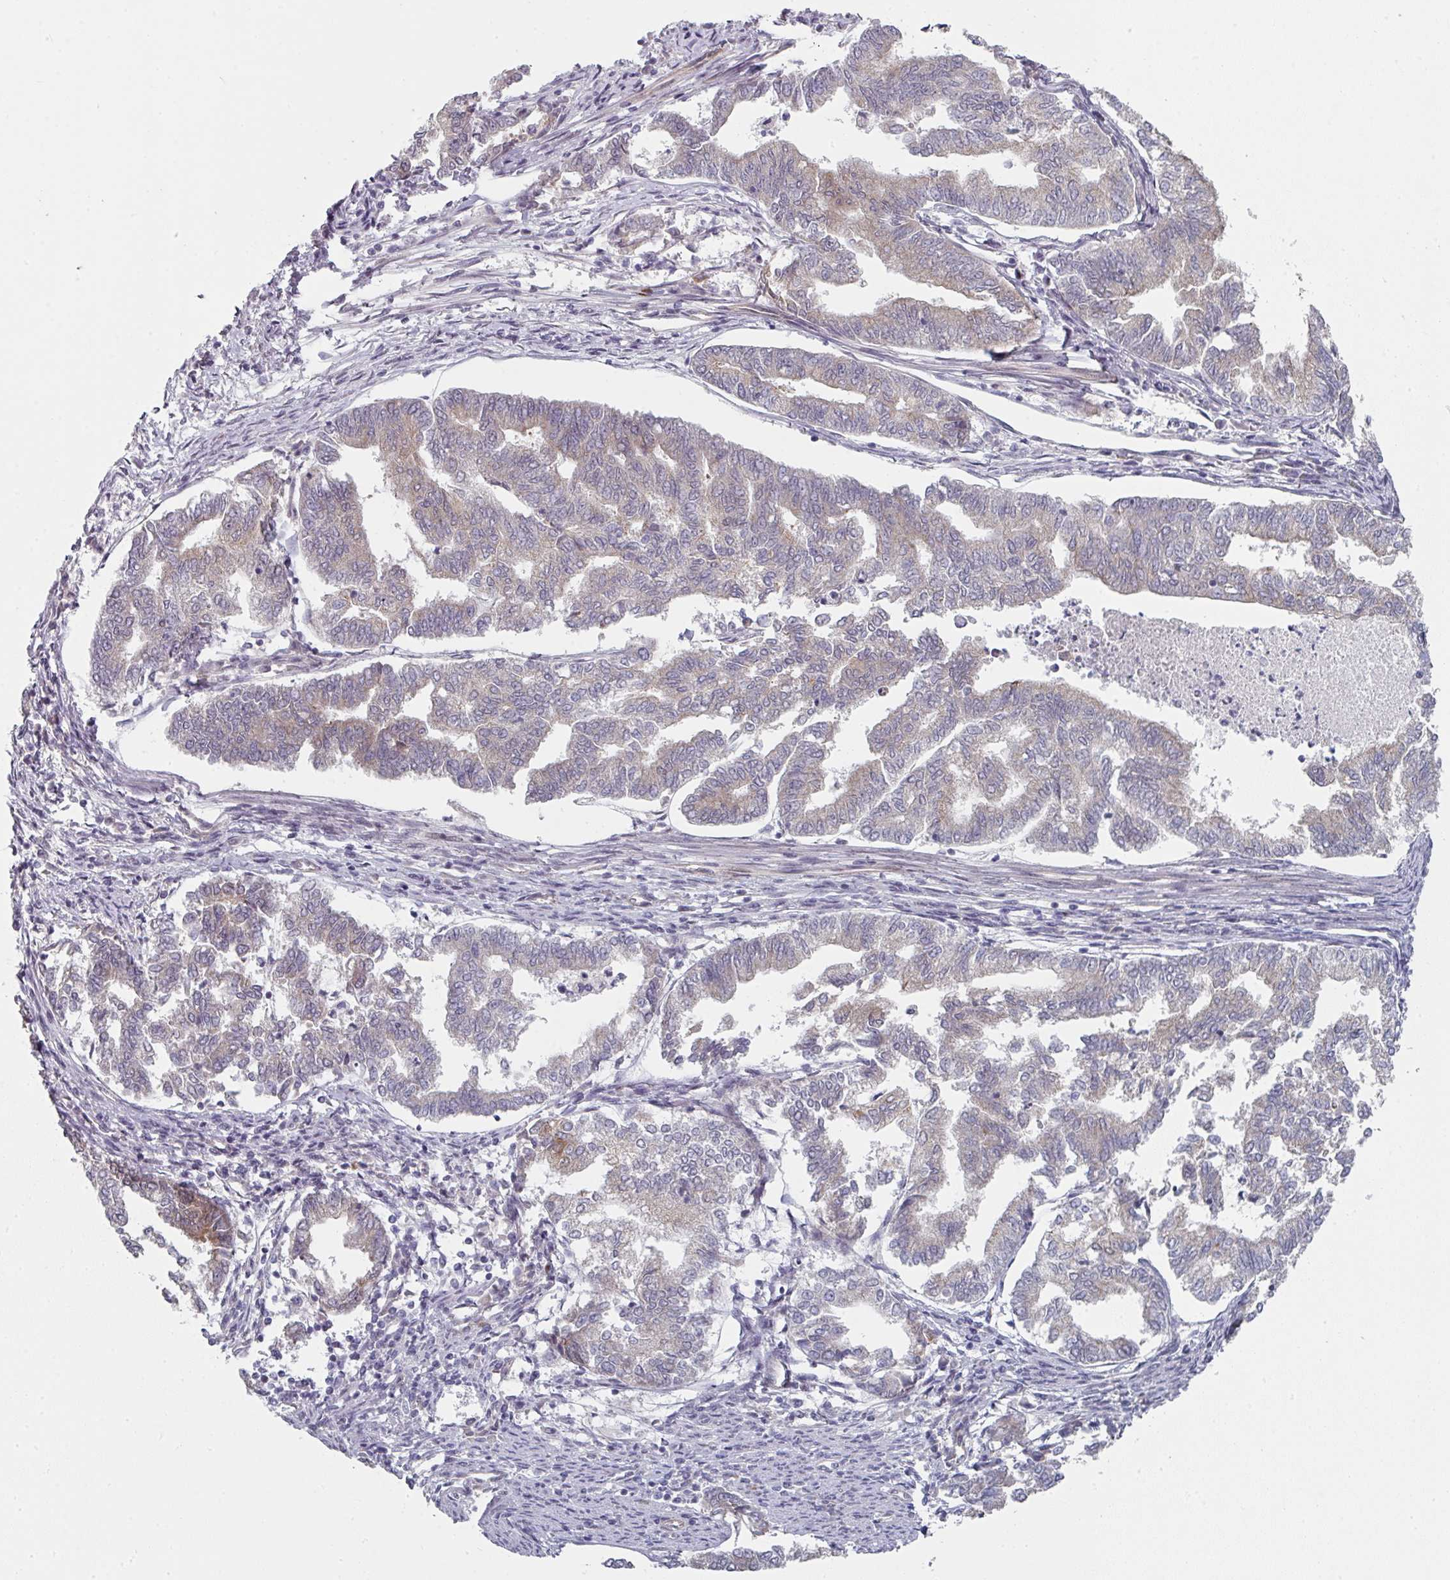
{"staining": {"intensity": "weak", "quantity": "25%-75%", "location": "cytoplasmic/membranous"}, "tissue": "endometrial cancer", "cell_type": "Tumor cells", "image_type": "cancer", "snomed": [{"axis": "morphology", "description": "Adenocarcinoma, NOS"}, {"axis": "topography", "description": "Endometrium"}], "caption": "Weak cytoplasmic/membranous protein expression is seen in approximately 25%-75% of tumor cells in endometrial adenocarcinoma.", "gene": "TMCC1", "patient": {"sex": "female", "age": 79}}